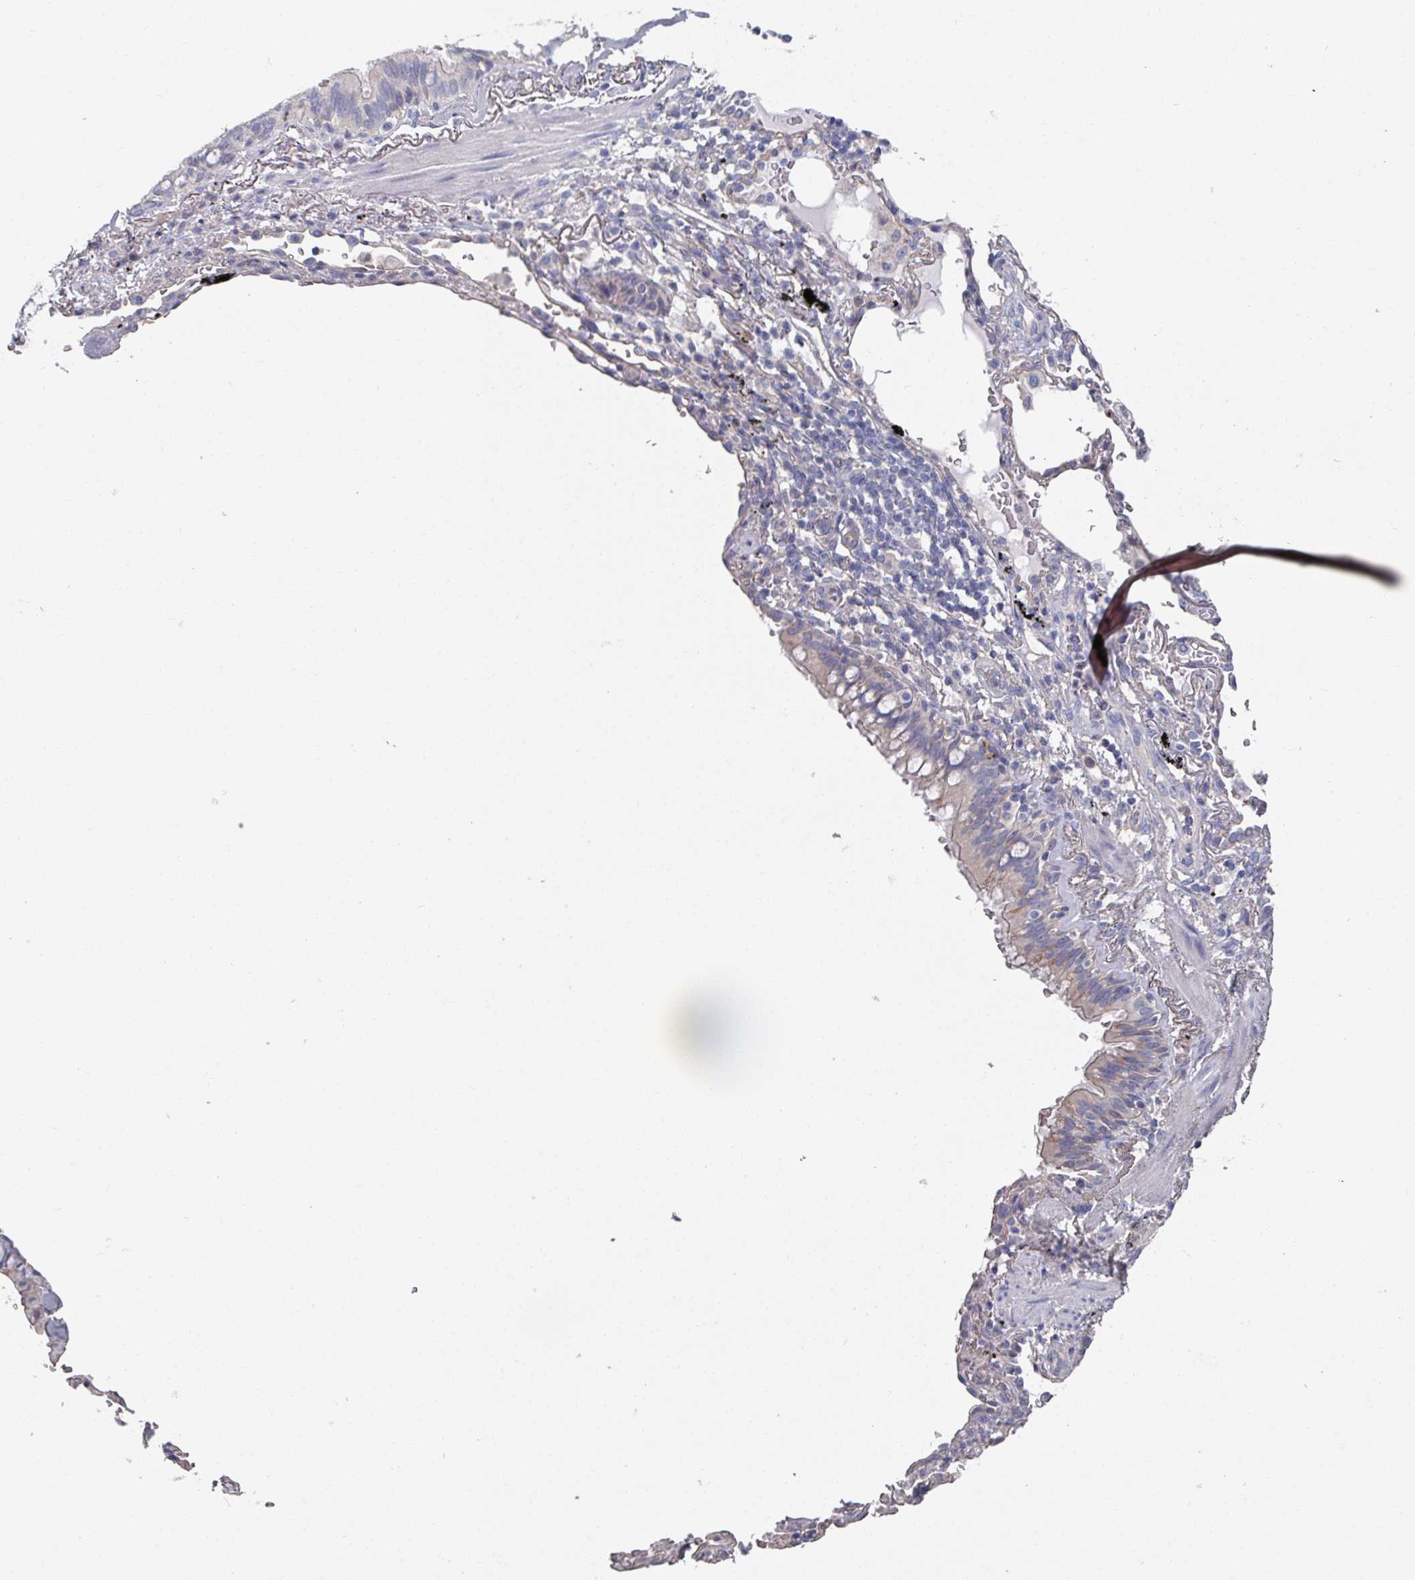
{"staining": {"intensity": "negative", "quantity": "none", "location": "none"}, "tissue": "soft tissue", "cell_type": "Chondrocytes", "image_type": "normal", "snomed": [{"axis": "morphology", "description": "Normal tissue, NOS"}, {"axis": "topography", "description": "Cartilage tissue"}, {"axis": "topography", "description": "Bronchus"}], "caption": "High power microscopy photomicrograph of an IHC histopathology image of benign soft tissue, revealing no significant staining in chondrocytes. Nuclei are stained in blue.", "gene": "EFL1", "patient": {"sex": "female", "age": 72}}